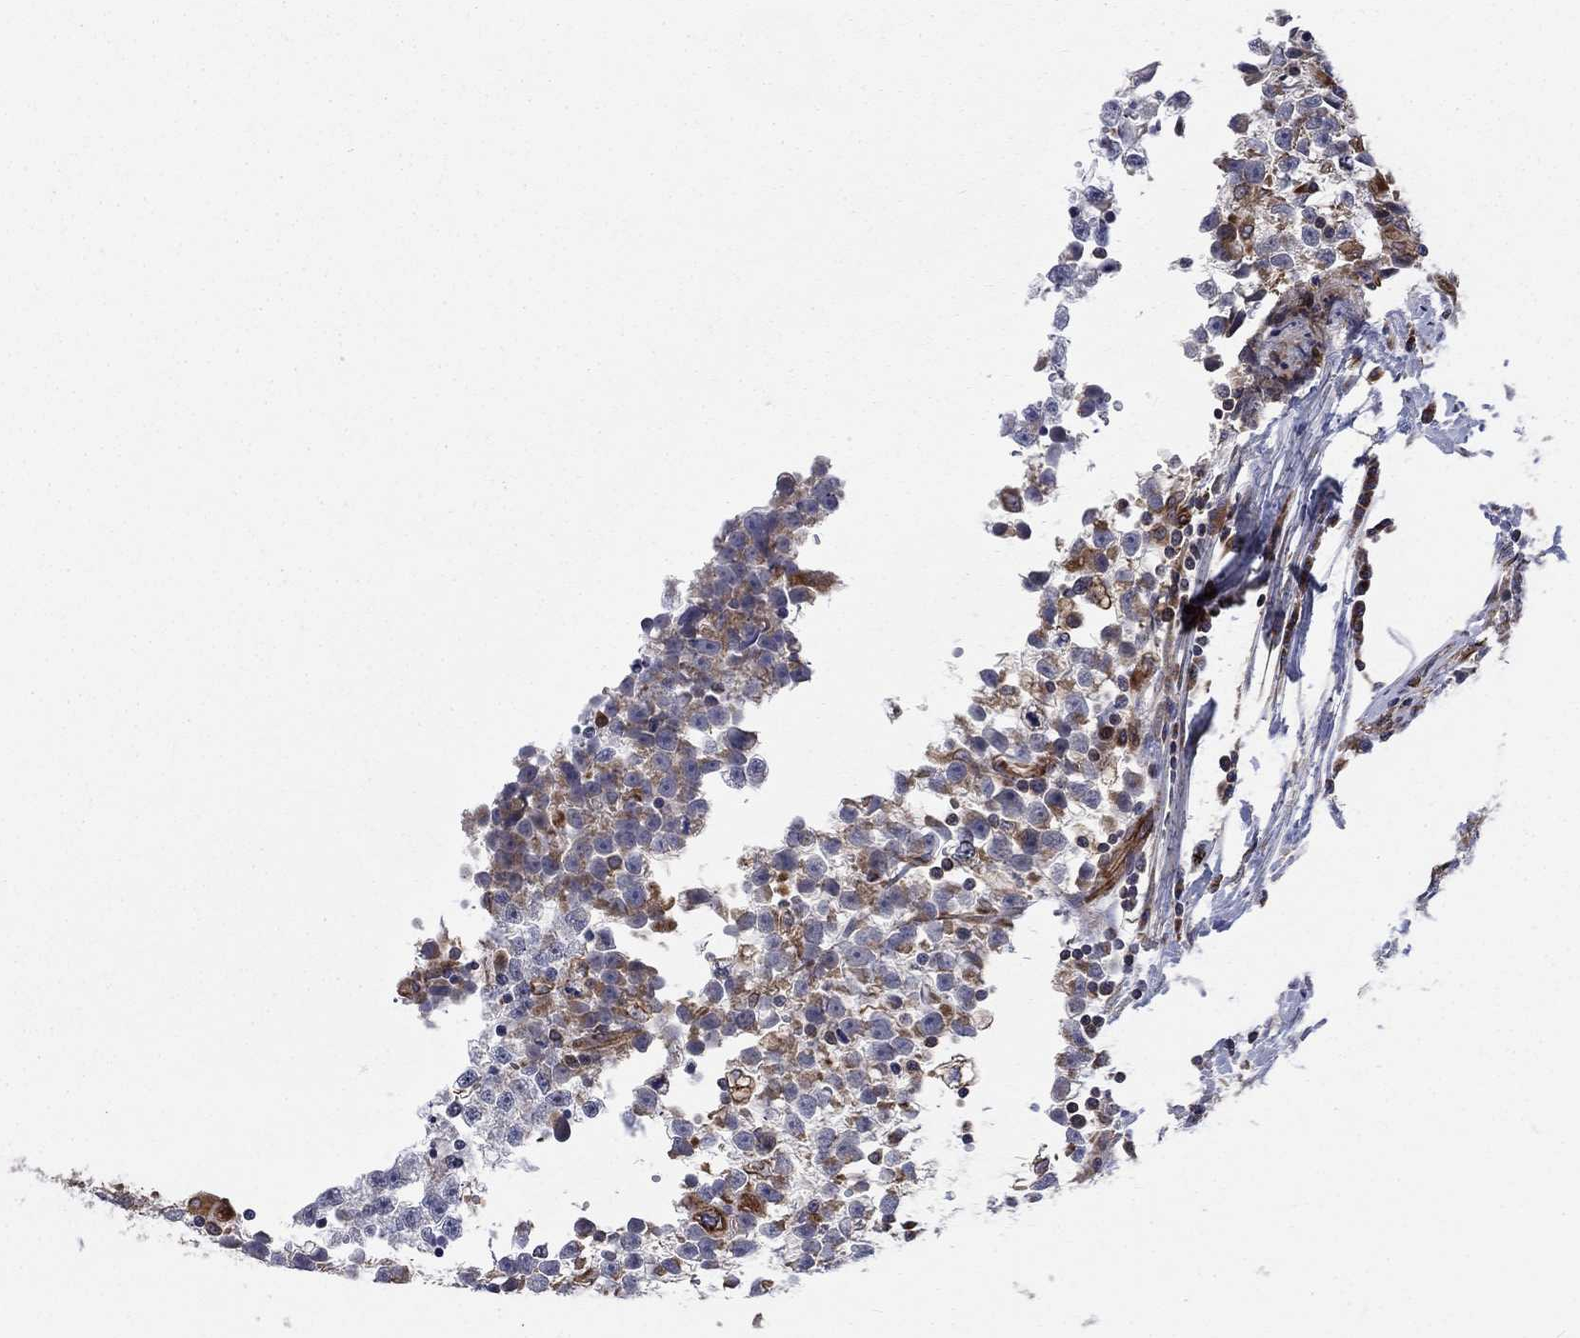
{"staining": {"intensity": "moderate", "quantity": "<25%", "location": "cytoplasmic/membranous"}, "tissue": "testis cancer", "cell_type": "Tumor cells", "image_type": "cancer", "snomed": [{"axis": "morphology", "description": "Seminoma, NOS"}, {"axis": "topography", "description": "Testis"}], "caption": "A brown stain shows moderate cytoplasmic/membranous staining of a protein in testis cancer tumor cells.", "gene": "NDUFC1", "patient": {"sex": "male", "age": 31}}